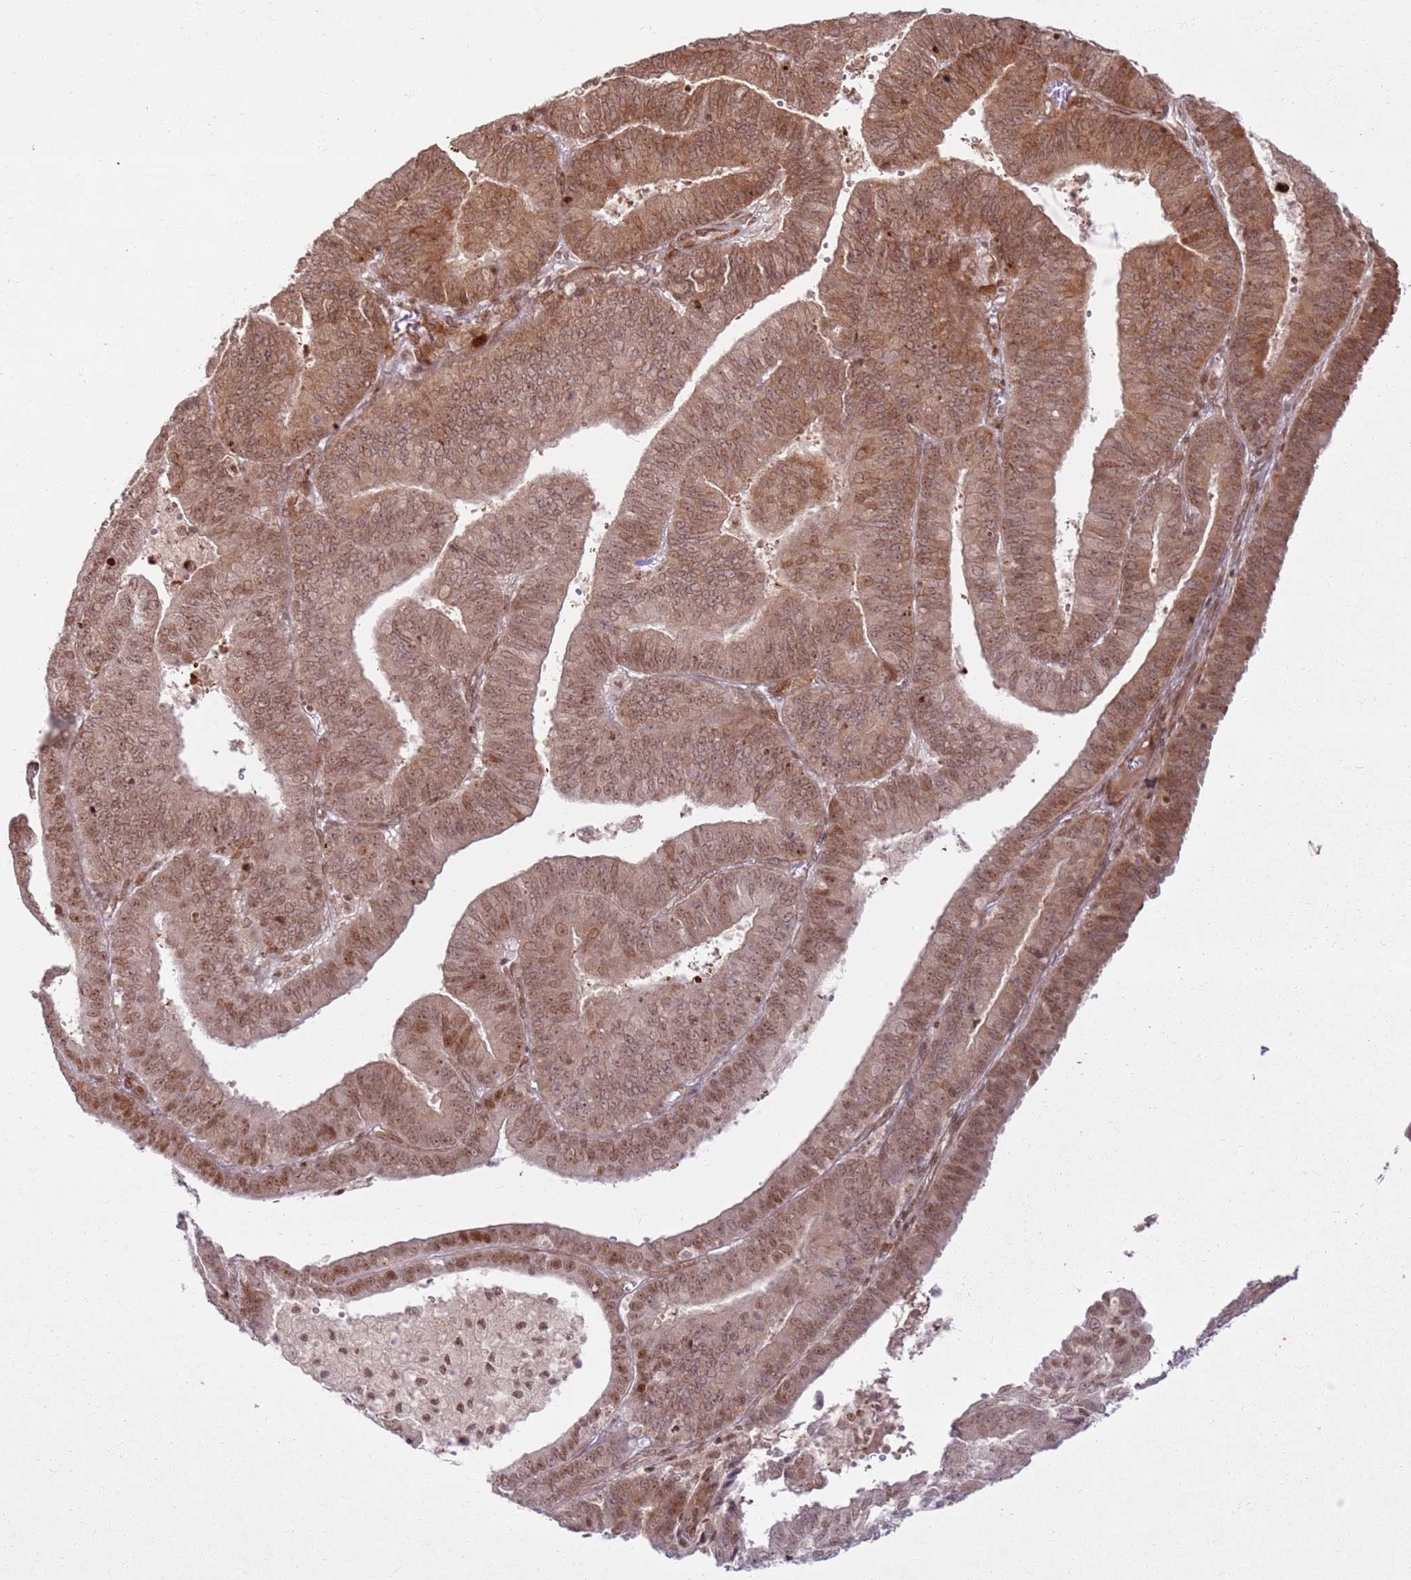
{"staining": {"intensity": "moderate", "quantity": ">75%", "location": "cytoplasmic/membranous,nuclear"}, "tissue": "endometrial cancer", "cell_type": "Tumor cells", "image_type": "cancer", "snomed": [{"axis": "morphology", "description": "Adenocarcinoma, NOS"}, {"axis": "topography", "description": "Endometrium"}], "caption": "Approximately >75% of tumor cells in human endometrial adenocarcinoma exhibit moderate cytoplasmic/membranous and nuclear protein staining as visualized by brown immunohistochemical staining.", "gene": "KLHL36", "patient": {"sex": "female", "age": 73}}